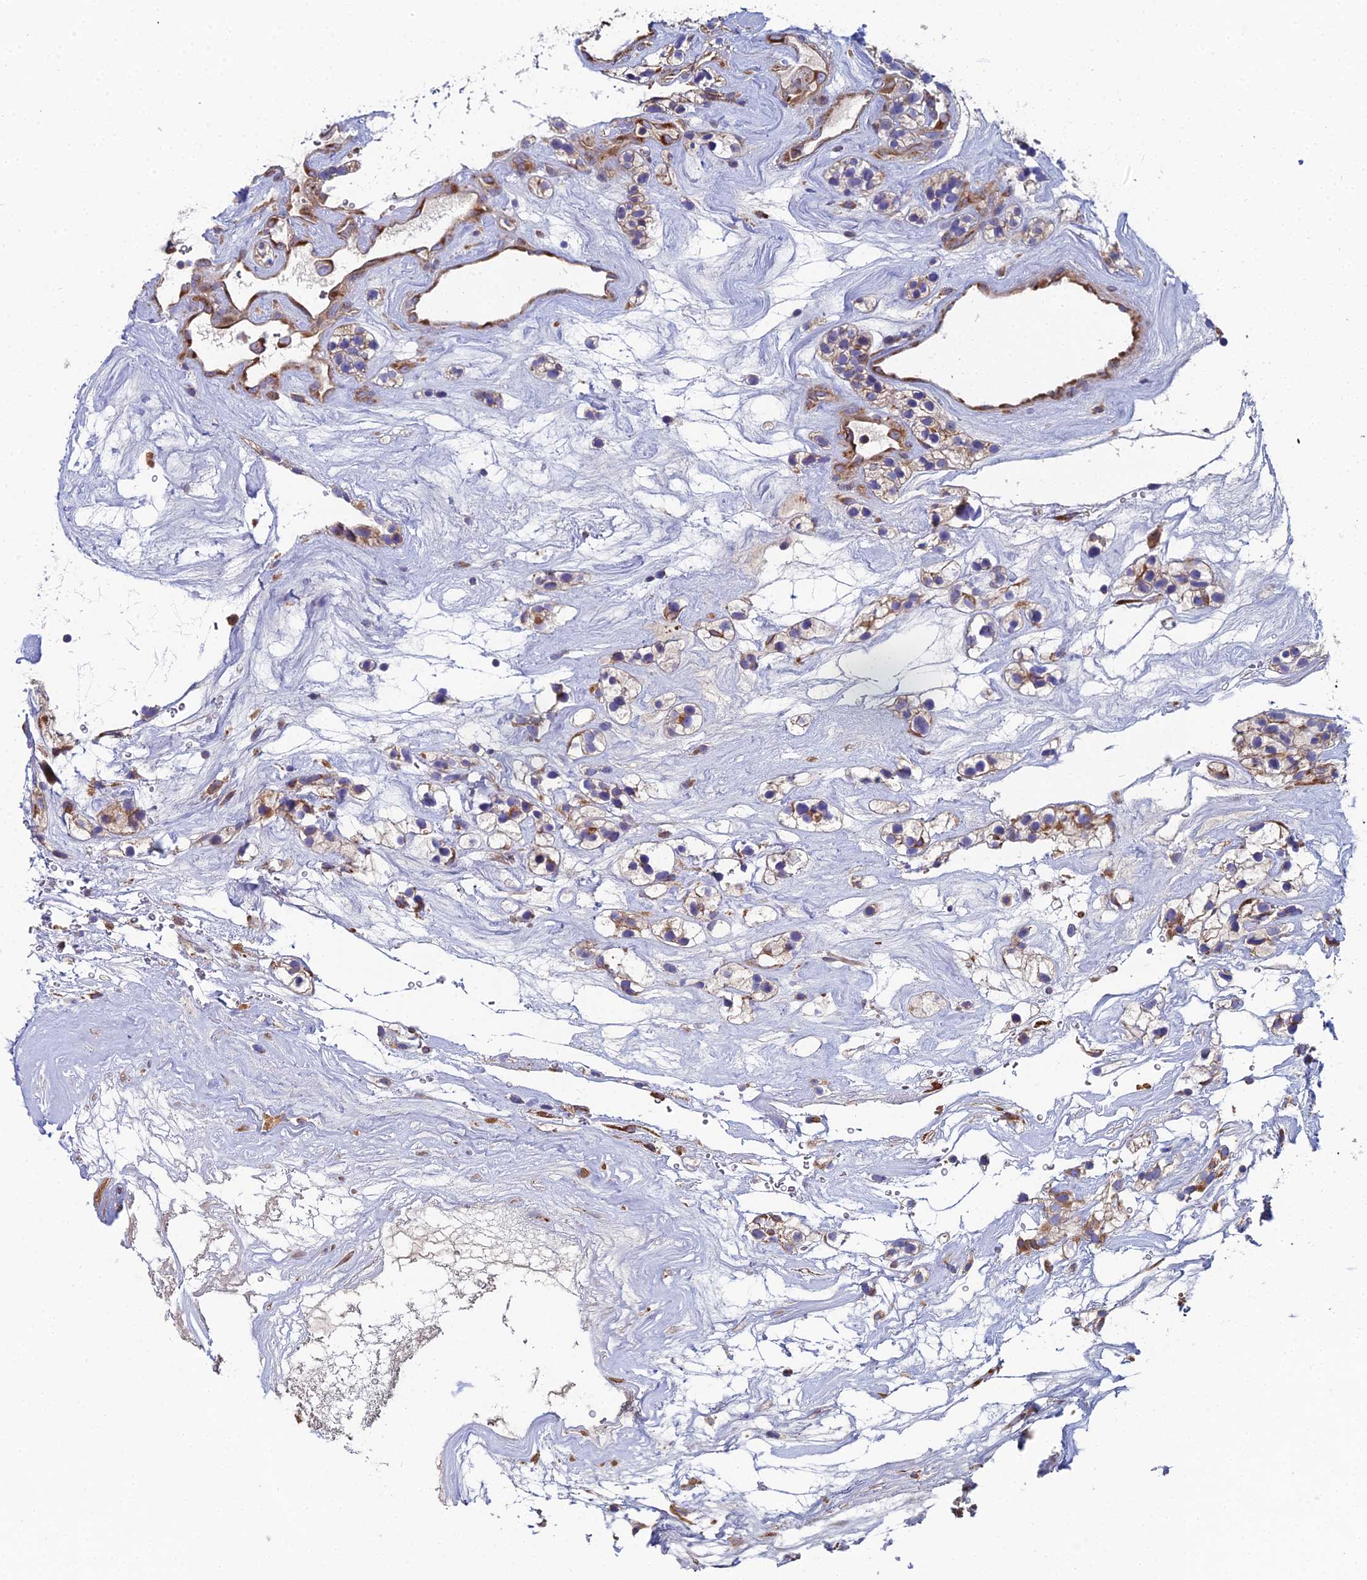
{"staining": {"intensity": "weak", "quantity": "25%-75%", "location": "cytoplasmic/membranous"}, "tissue": "renal cancer", "cell_type": "Tumor cells", "image_type": "cancer", "snomed": [{"axis": "morphology", "description": "Adenocarcinoma, NOS"}, {"axis": "topography", "description": "Kidney"}], "caption": "Immunohistochemistry (IHC) image of human renal cancer (adenocarcinoma) stained for a protein (brown), which displays low levels of weak cytoplasmic/membranous staining in approximately 25%-75% of tumor cells.", "gene": "CLCN3", "patient": {"sex": "female", "age": 57}}